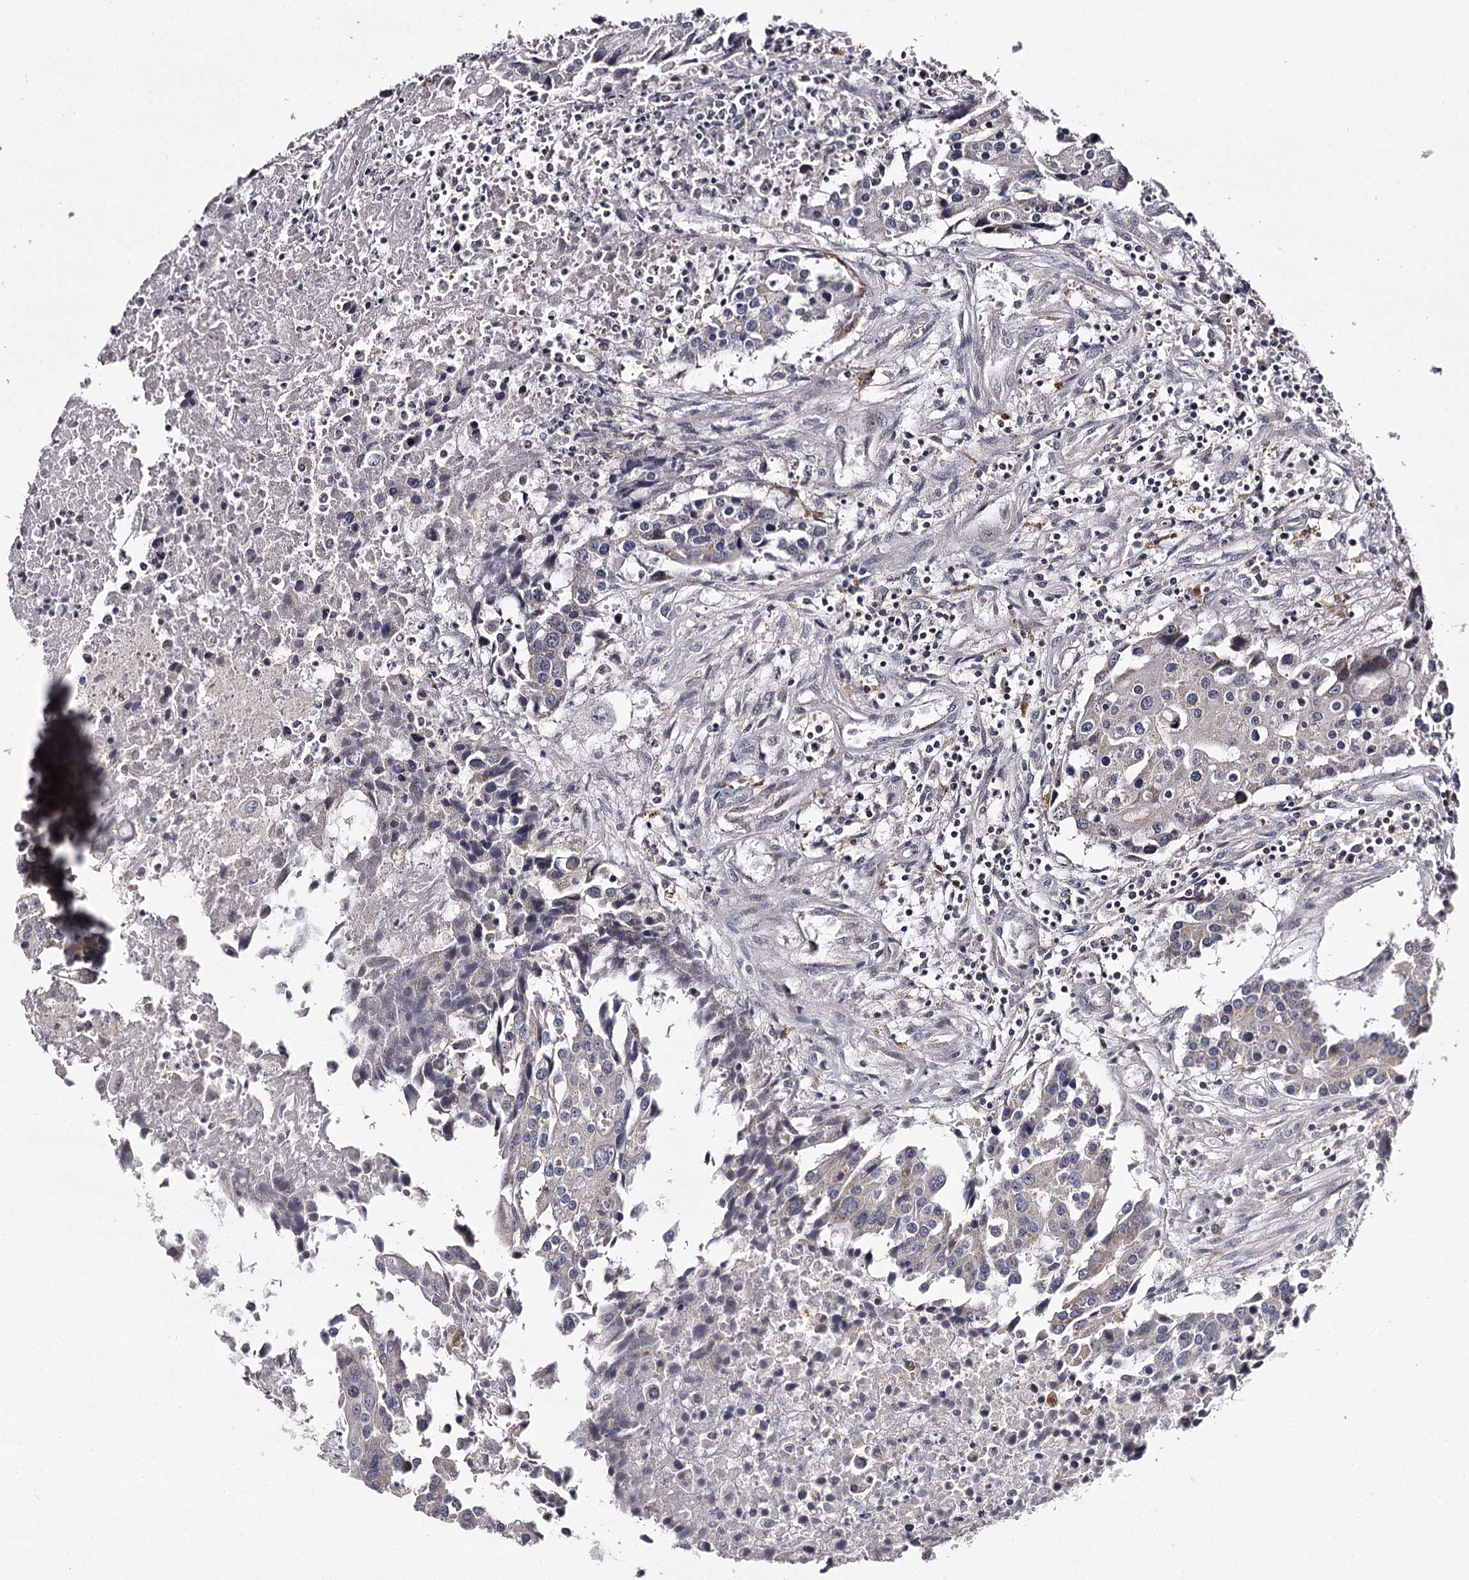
{"staining": {"intensity": "negative", "quantity": "none", "location": "none"}, "tissue": "colorectal cancer", "cell_type": "Tumor cells", "image_type": "cancer", "snomed": [{"axis": "morphology", "description": "Adenocarcinoma, NOS"}, {"axis": "topography", "description": "Colon"}], "caption": "Tumor cells show no significant protein staining in colorectal adenocarcinoma.", "gene": "RASSF6", "patient": {"sex": "male", "age": 77}}